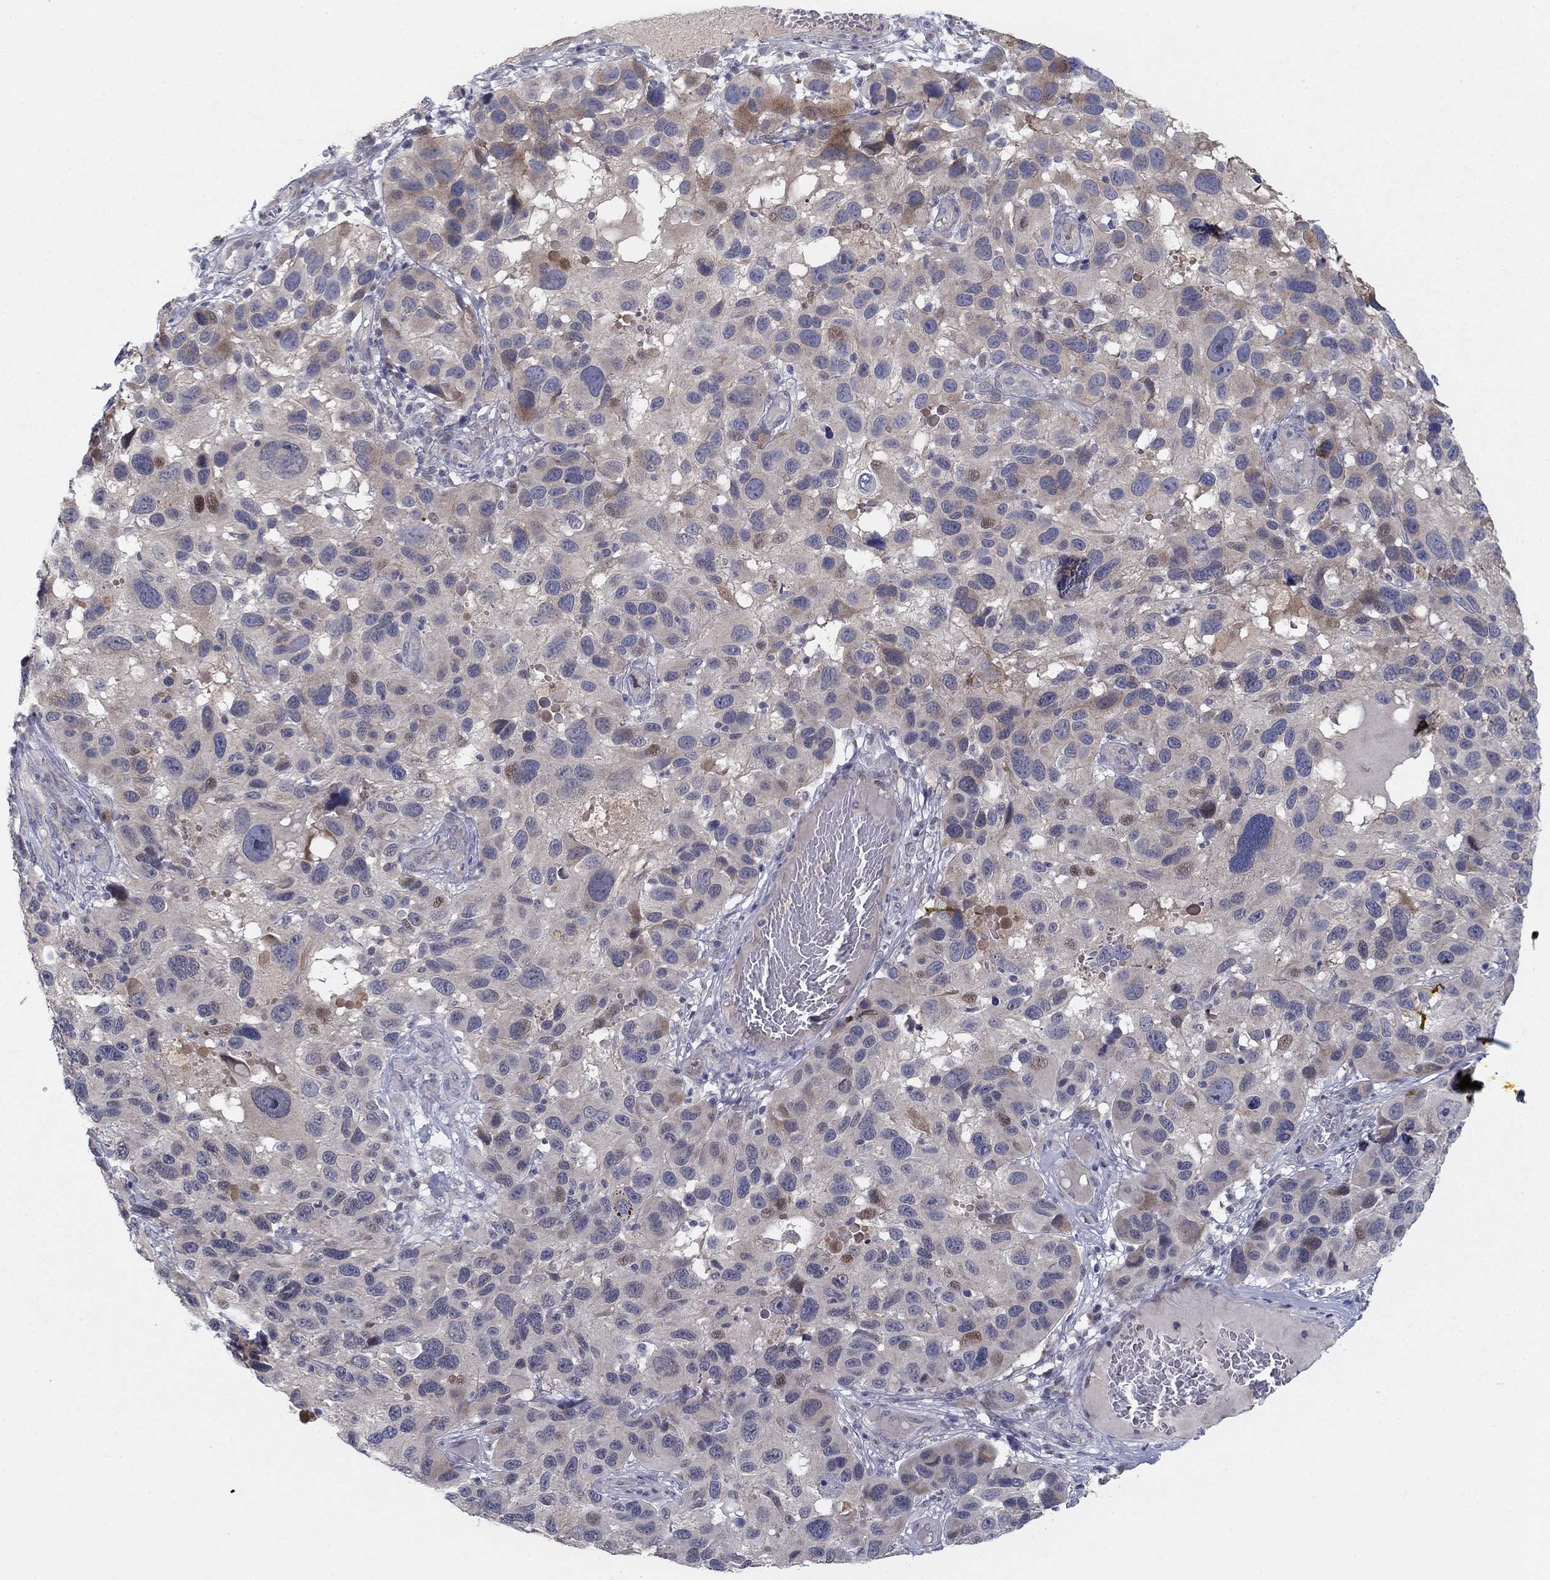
{"staining": {"intensity": "moderate", "quantity": "<25%", "location": "cytoplasmic/membranous"}, "tissue": "melanoma", "cell_type": "Tumor cells", "image_type": "cancer", "snomed": [{"axis": "morphology", "description": "Malignant melanoma, NOS"}, {"axis": "topography", "description": "Skin"}], "caption": "DAB immunohistochemical staining of human malignant melanoma displays moderate cytoplasmic/membranous protein positivity in about <25% of tumor cells. (DAB = brown stain, brightfield microscopy at high magnification).", "gene": "AMN1", "patient": {"sex": "male", "age": 53}}